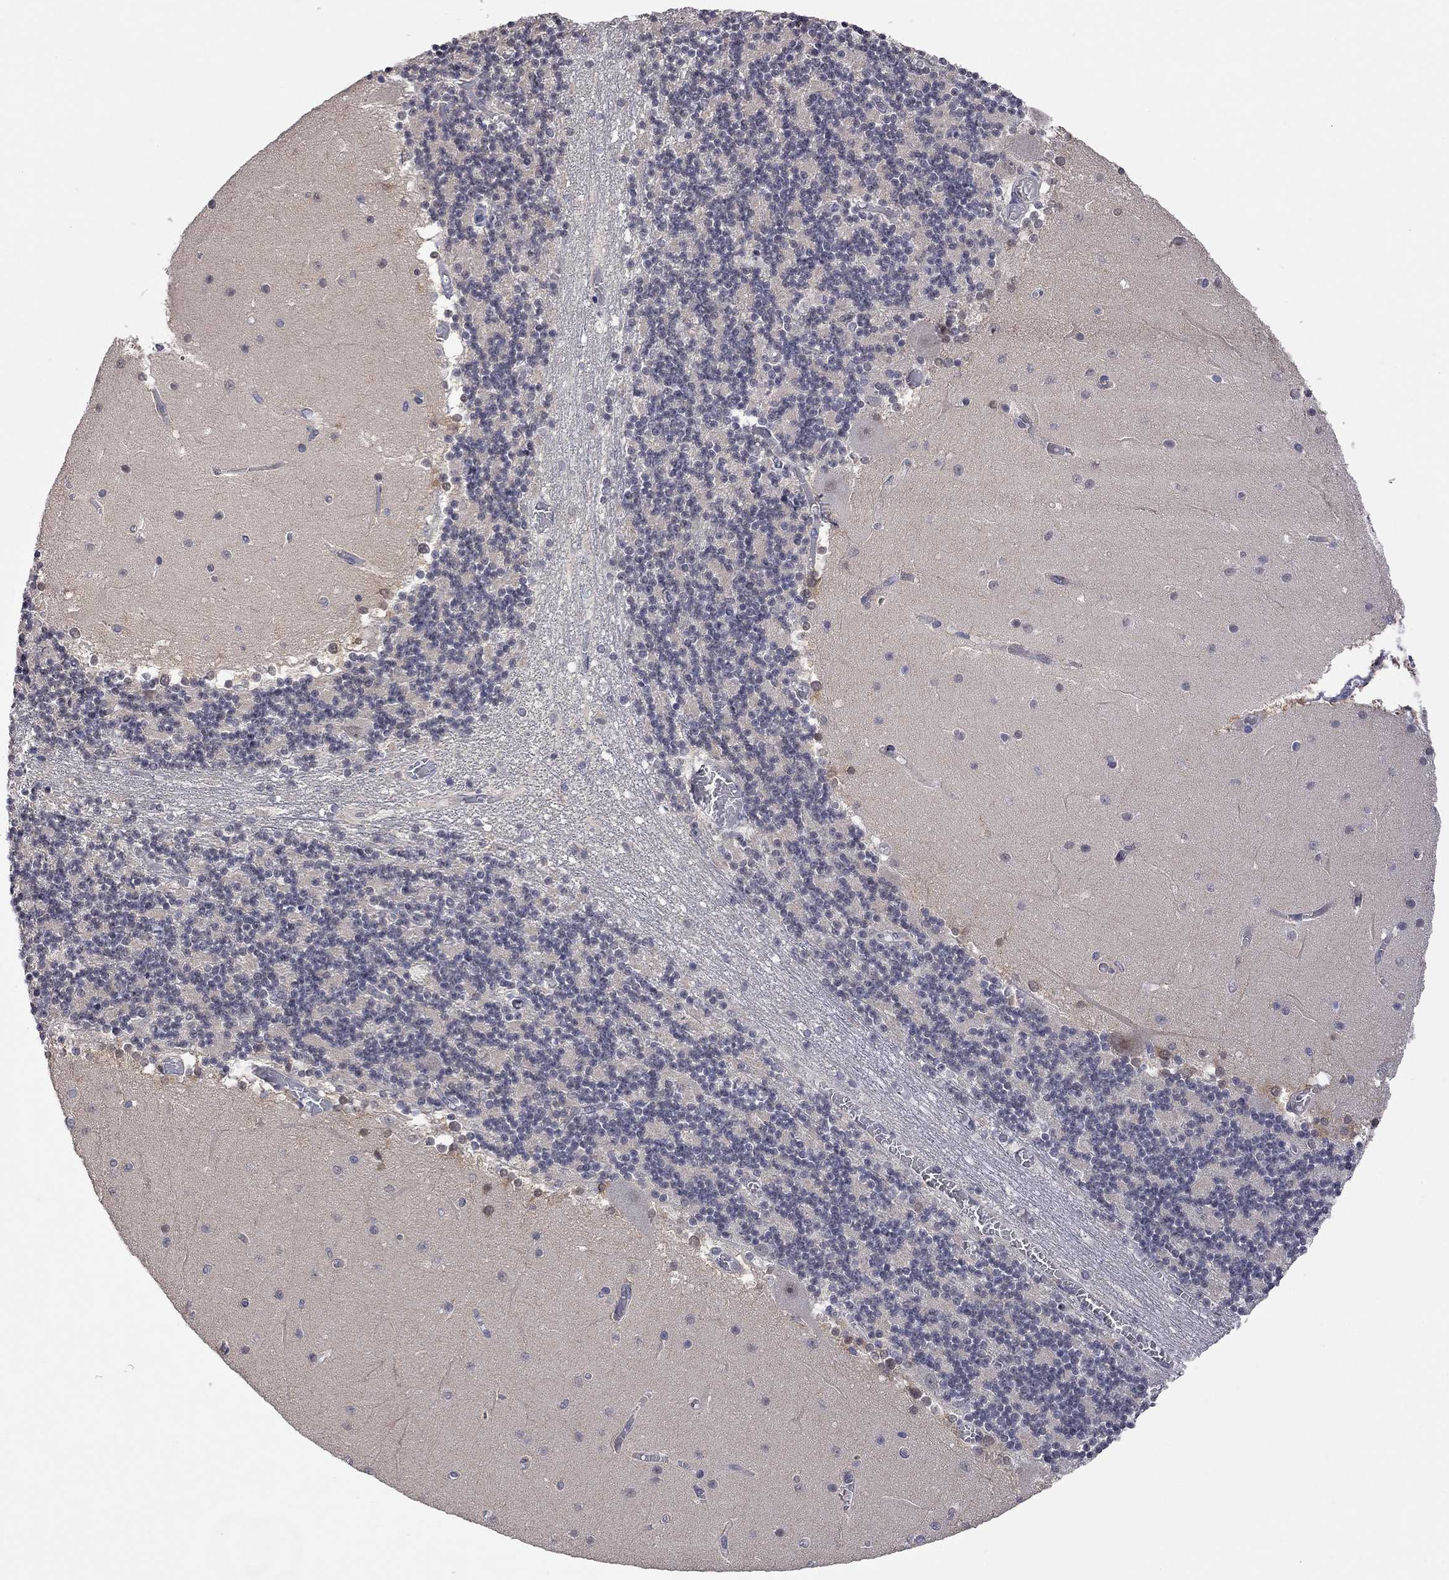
{"staining": {"intensity": "negative", "quantity": "none", "location": "none"}, "tissue": "cerebellum", "cell_type": "Cells in granular layer", "image_type": "normal", "snomed": [{"axis": "morphology", "description": "Normal tissue, NOS"}, {"axis": "topography", "description": "Cerebellum"}], "caption": "Cells in granular layer show no significant protein expression in unremarkable cerebellum. (DAB (3,3'-diaminobenzidine) immunohistochemistry (IHC) visualized using brightfield microscopy, high magnification).", "gene": "FABP12", "patient": {"sex": "female", "age": 28}}